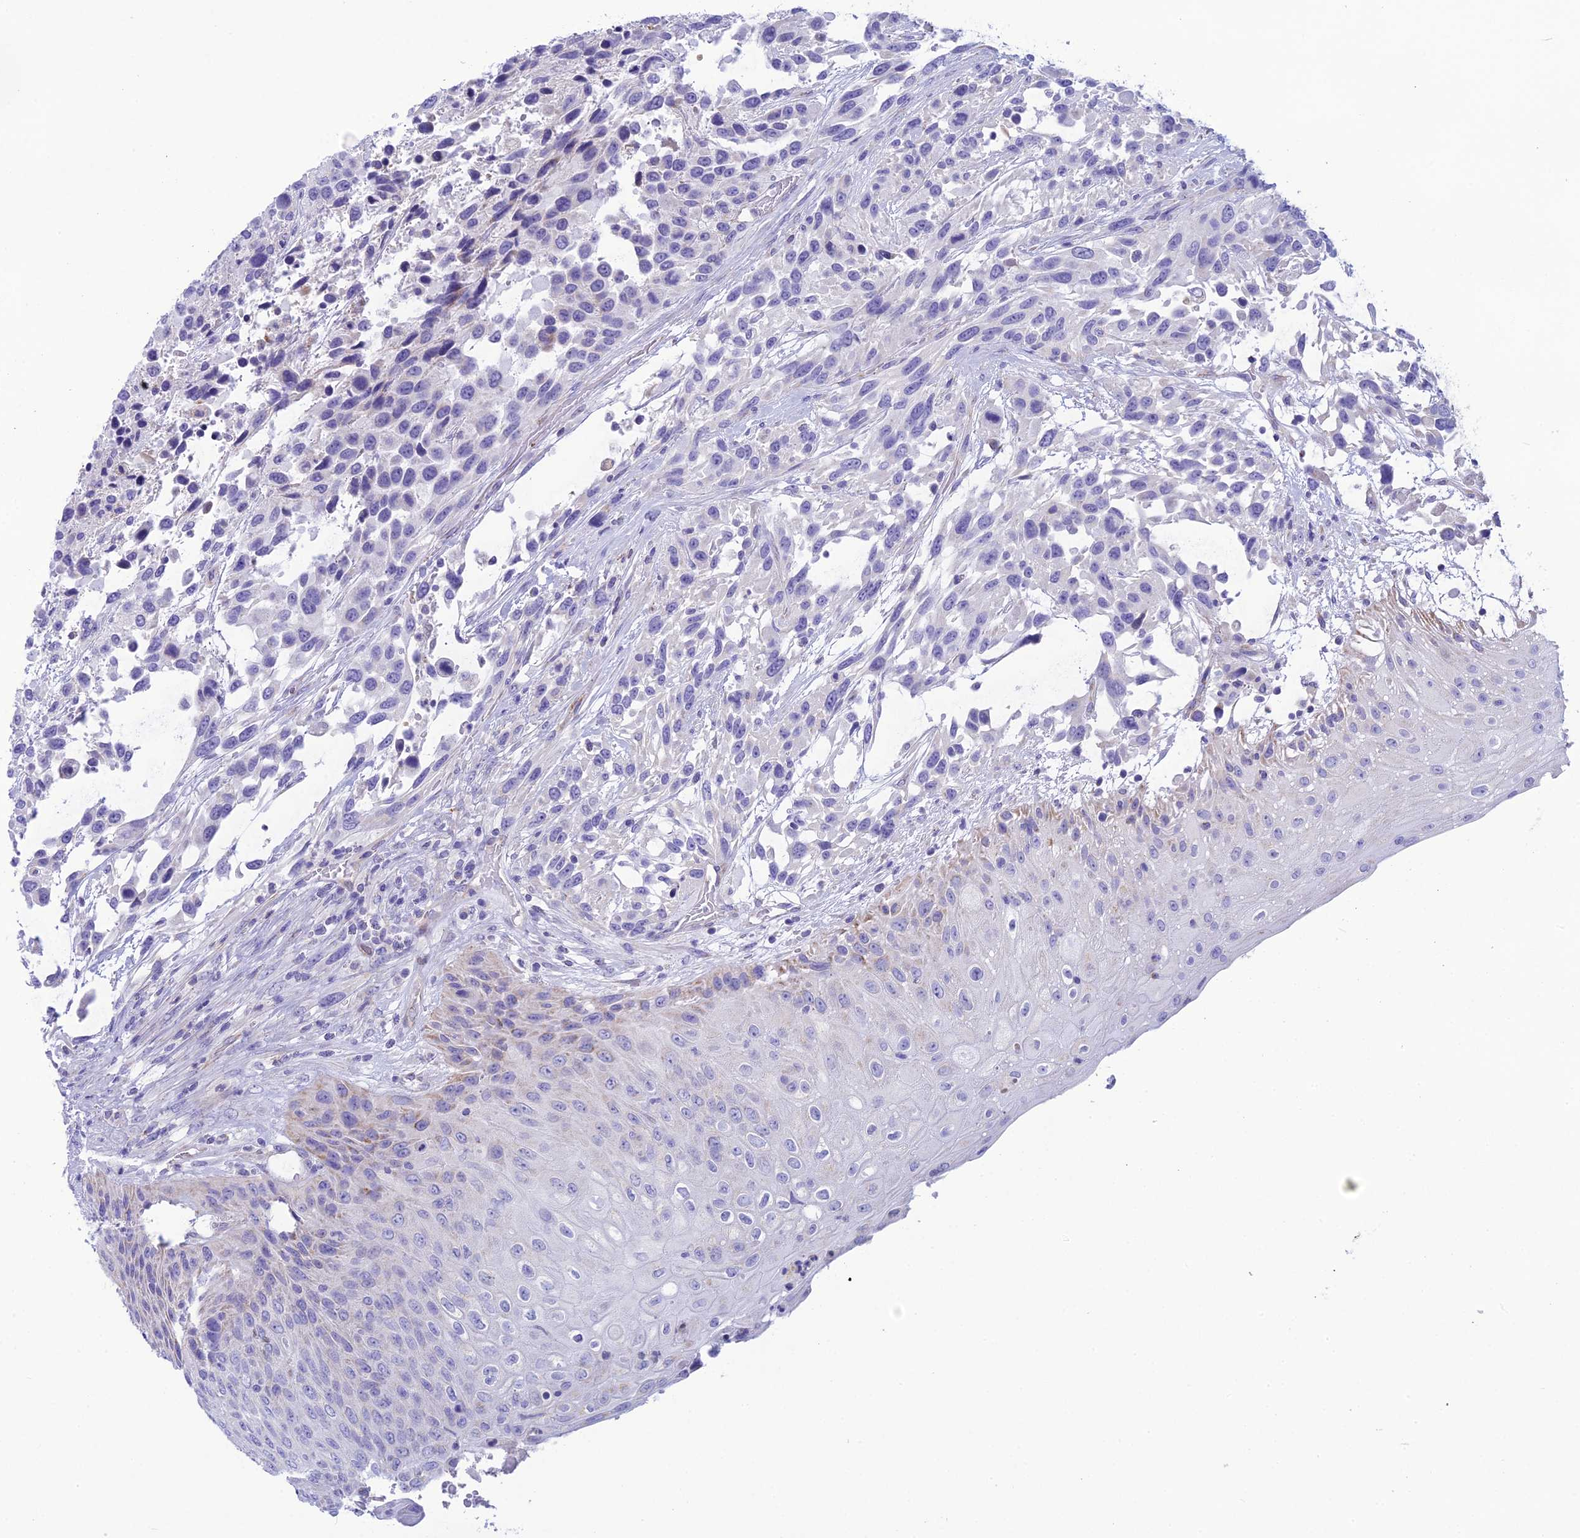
{"staining": {"intensity": "negative", "quantity": "none", "location": "none"}, "tissue": "urothelial cancer", "cell_type": "Tumor cells", "image_type": "cancer", "snomed": [{"axis": "morphology", "description": "Urothelial carcinoma, High grade"}, {"axis": "topography", "description": "Urinary bladder"}], "caption": "A micrograph of urothelial cancer stained for a protein demonstrates no brown staining in tumor cells. Brightfield microscopy of immunohistochemistry stained with DAB (3,3'-diaminobenzidine) (brown) and hematoxylin (blue), captured at high magnification.", "gene": "POMGNT1", "patient": {"sex": "female", "age": 70}}